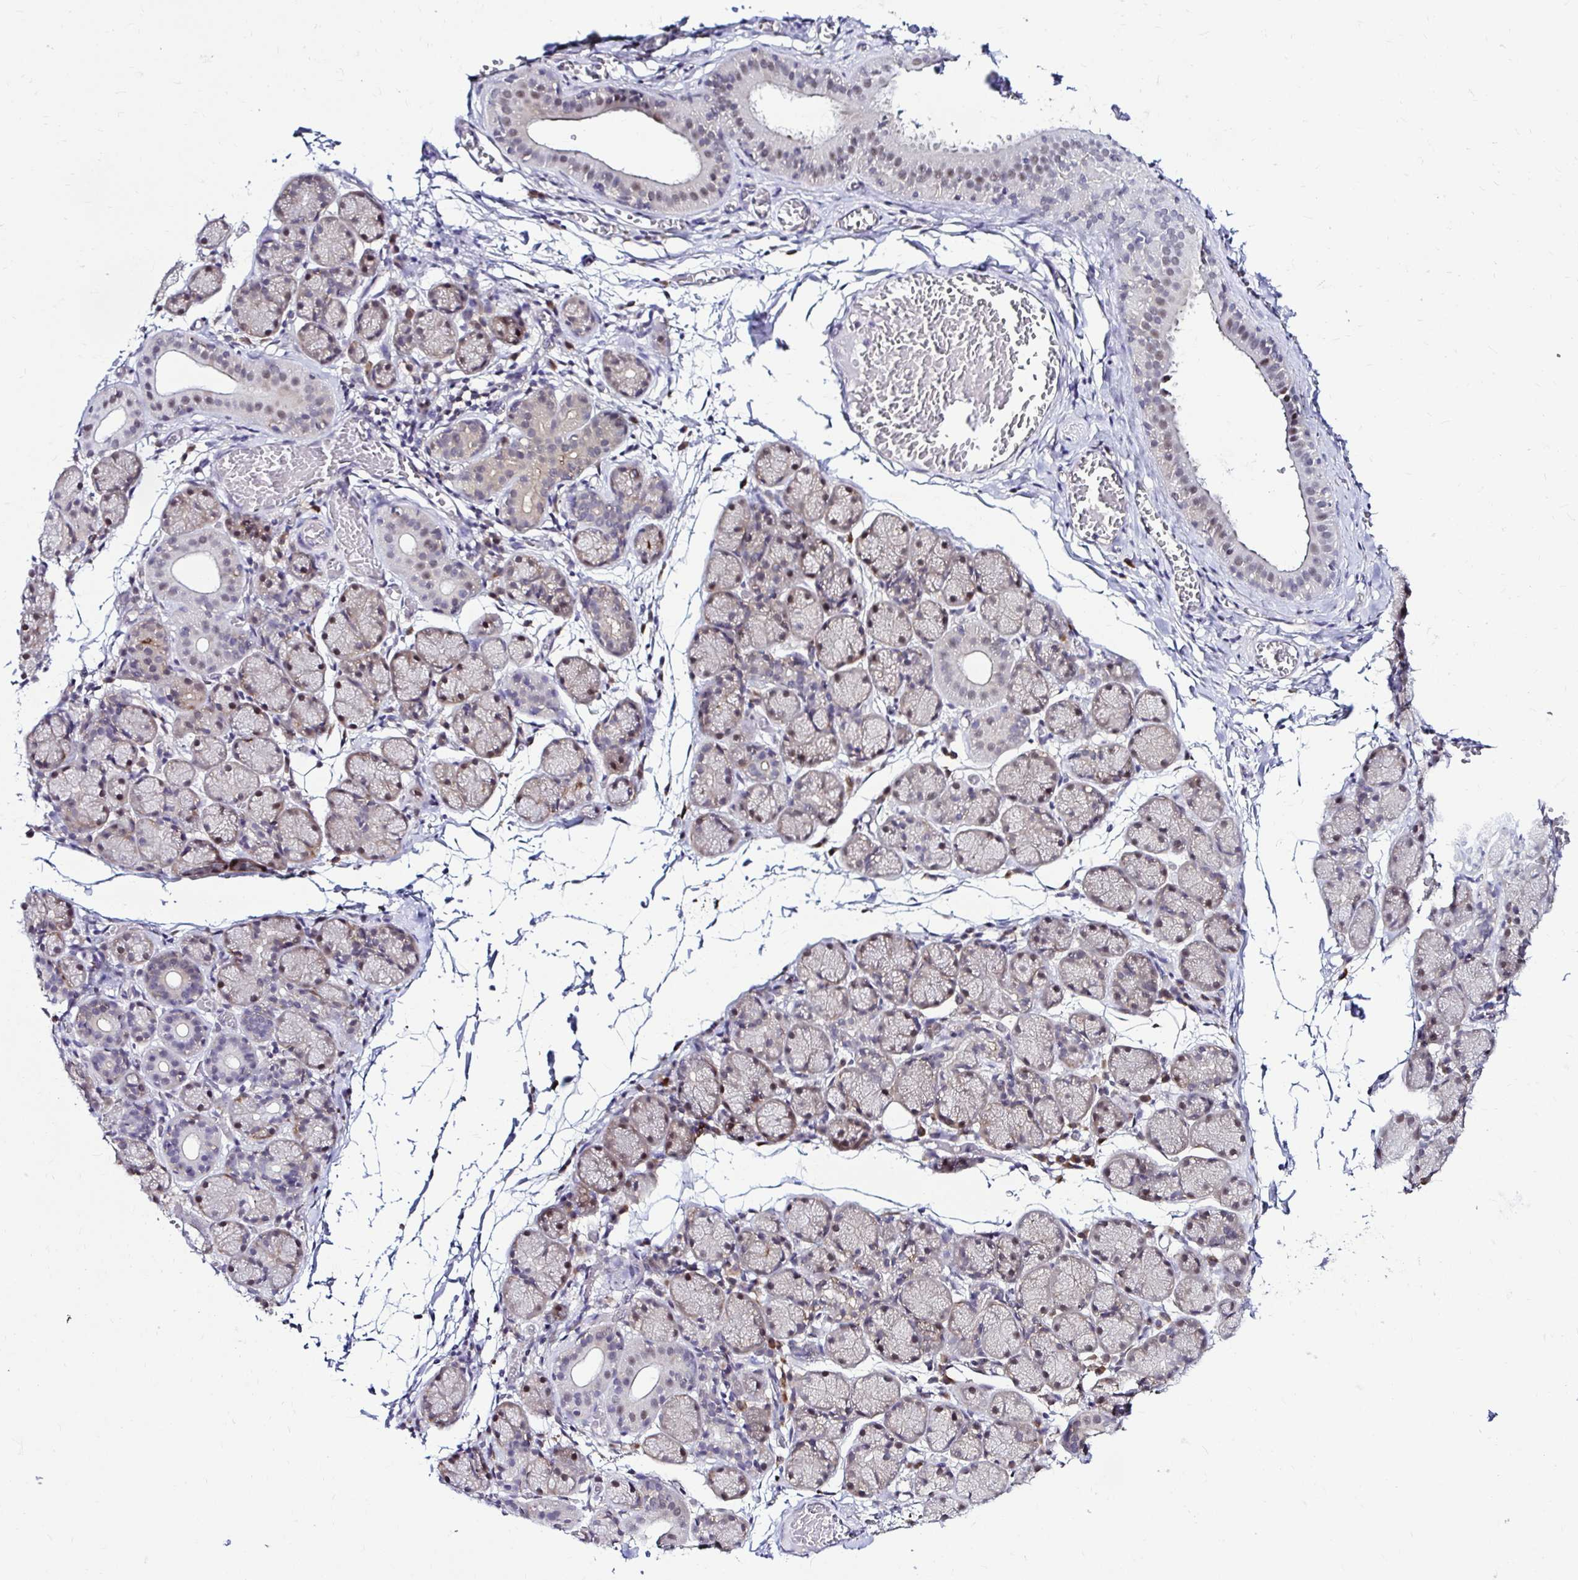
{"staining": {"intensity": "moderate", "quantity": "25%-75%", "location": "nuclear"}, "tissue": "salivary gland", "cell_type": "Glandular cells", "image_type": "normal", "snomed": [{"axis": "morphology", "description": "Normal tissue, NOS"}, {"axis": "topography", "description": "Salivary gland"}], "caption": "Immunohistochemical staining of benign human salivary gland displays 25%-75% levels of moderate nuclear protein positivity in about 25%-75% of glandular cells.", "gene": "PSMD3", "patient": {"sex": "female", "age": 24}}